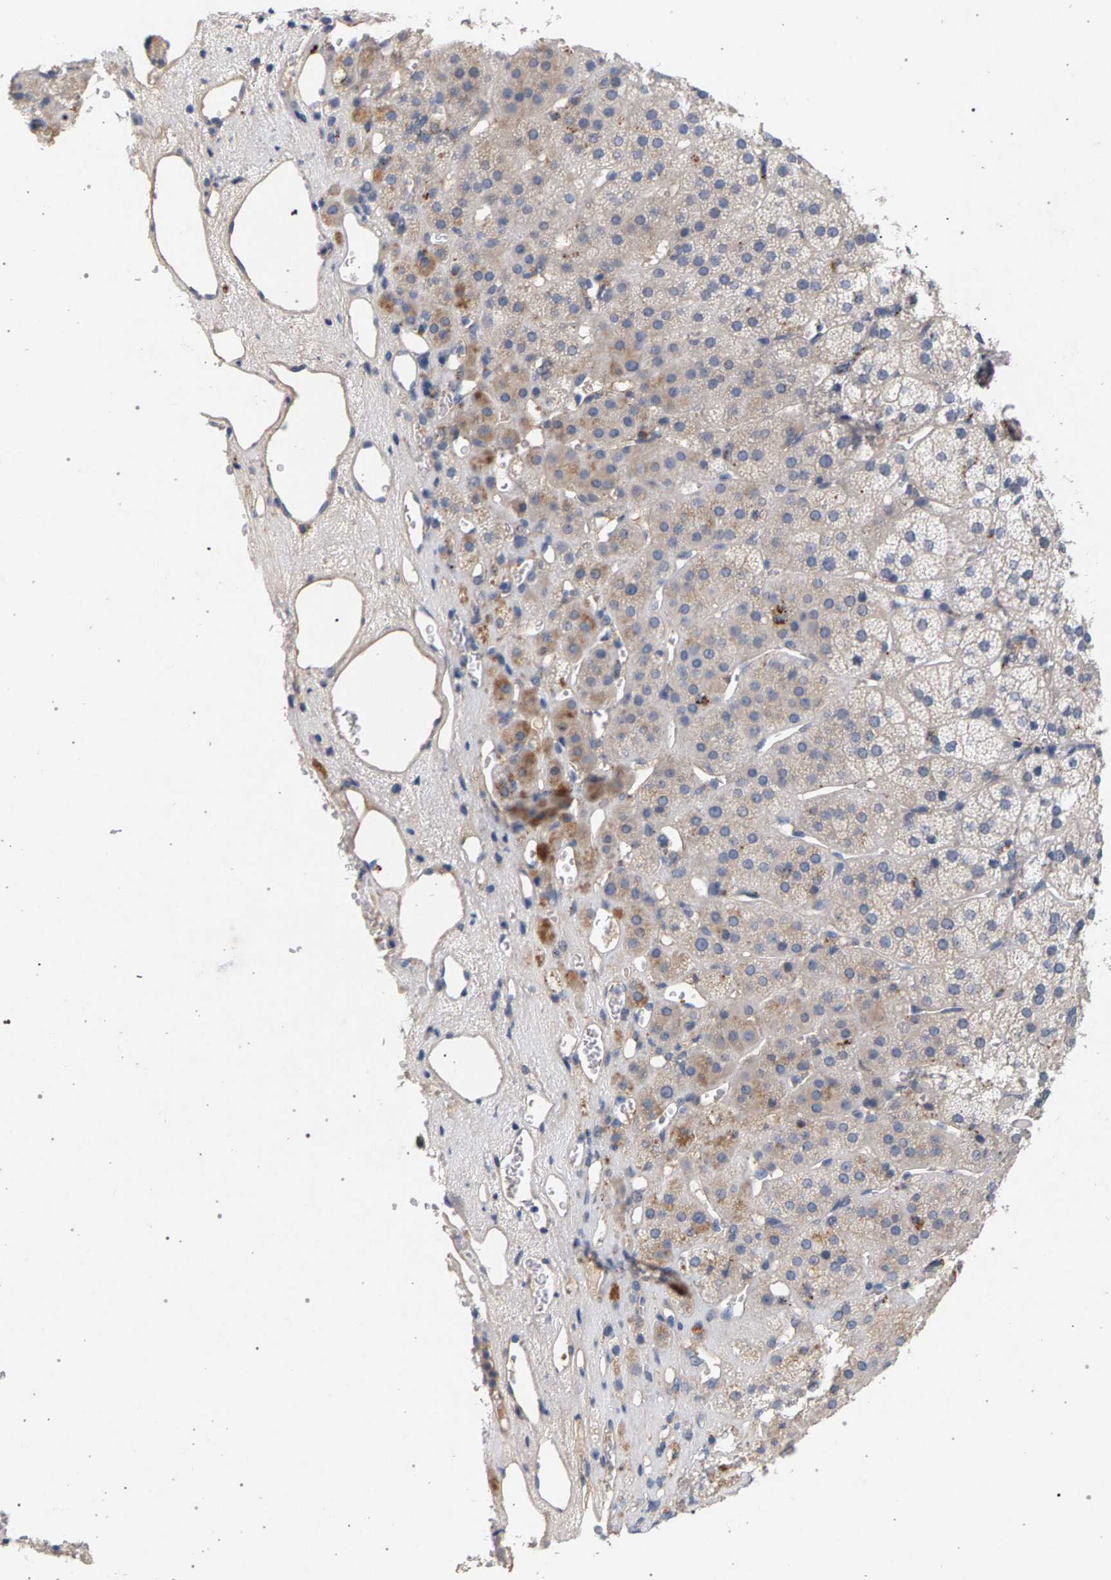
{"staining": {"intensity": "moderate", "quantity": "<25%", "location": "cytoplasmic/membranous"}, "tissue": "adrenal gland", "cell_type": "Glandular cells", "image_type": "normal", "snomed": [{"axis": "morphology", "description": "Normal tissue, NOS"}, {"axis": "topography", "description": "Adrenal gland"}], "caption": "A photomicrograph of adrenal gland stained for a protein reveals moderate cytoplasmic/membranous brown staining in glandular cells.", "gene": "MAMDC2", "patient": {"sex": "female", "age": 44}}